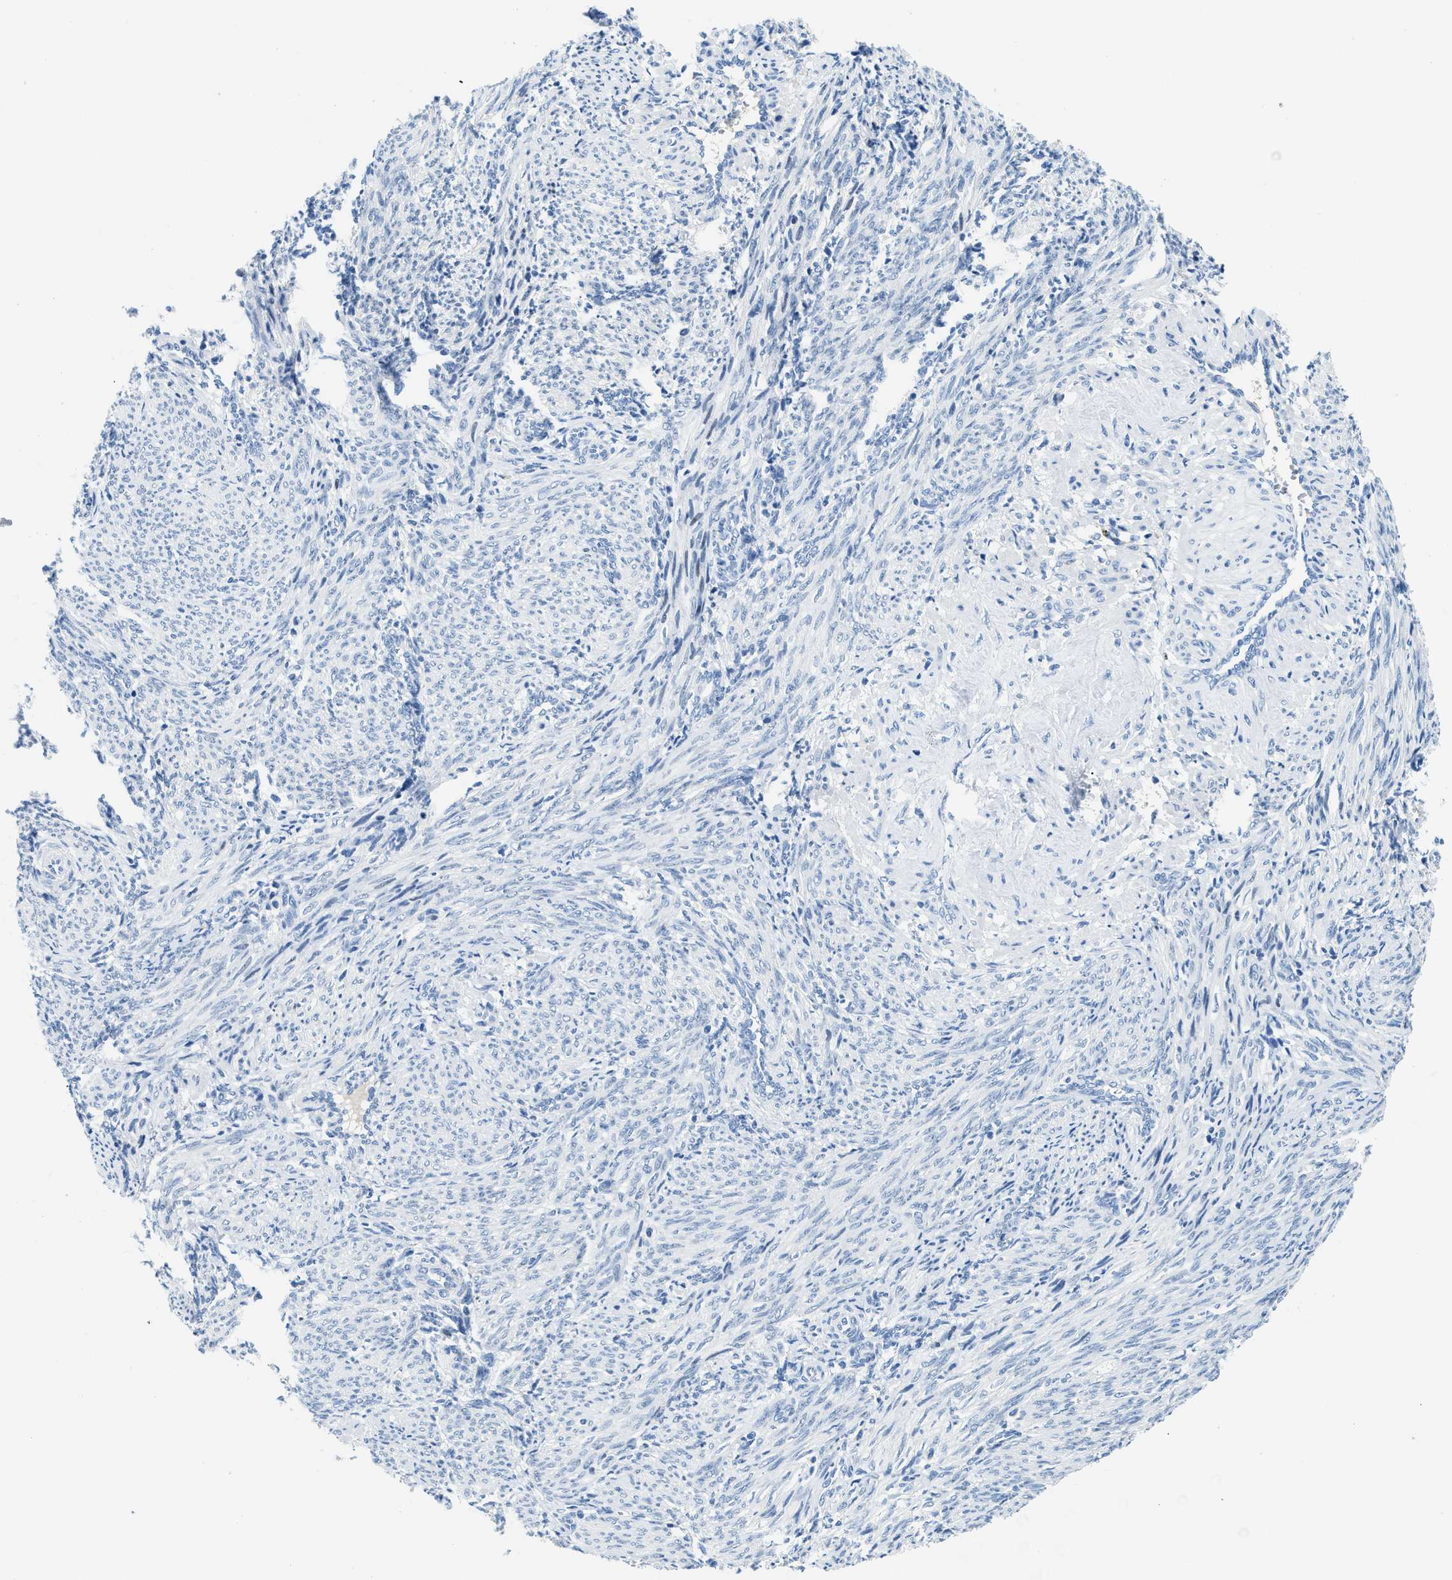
{"staining": {"intensity": "negative", "quantity": "none", "location": "none"}, "tissue": "smooth muscle", "cell_type": "Smooth muscle cells", "image_type": "normal", "snomed": [{"axis": "morphology", "description": "Normal tissue, NOS"}, {"axis": "topography", "description": "Endometrium"}], "caption": "High magnification brightfield microscopy of unremarkable smooth muscle stained with DAB (brown) and counterstained with hematoxylin (blue): smooth muscle cells show no significant expression.", "gene": "MBL2", "patient": {"sex": "female", "age": 33}}